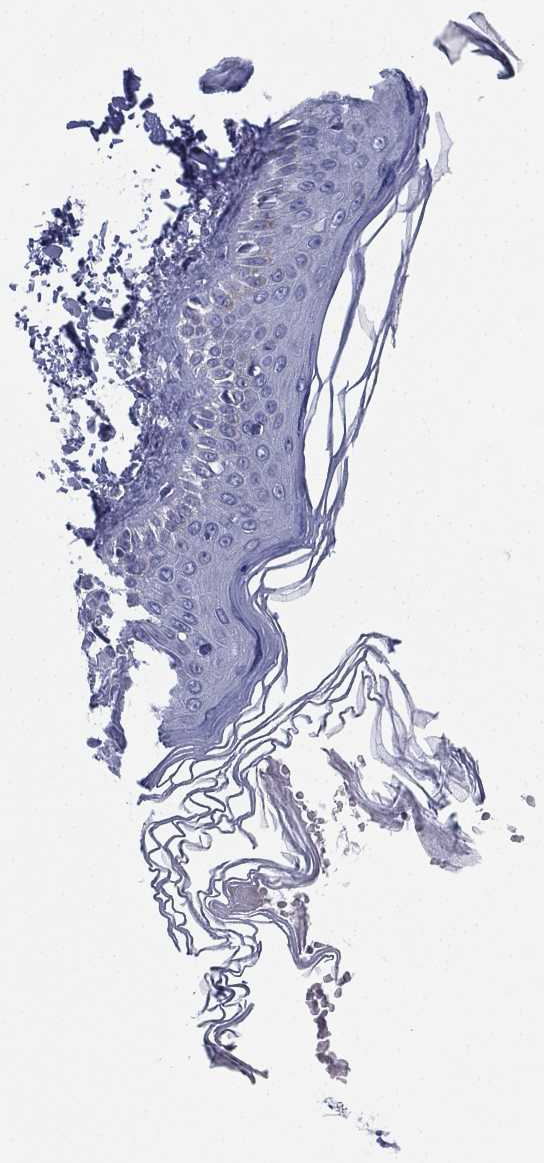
{"staining": {"intensity": "negative", "quantity": "none", "location": "none"}, "tissue": "melanoma", "cell_type": "Tumor cells", "image_type": "cancer", "snomed": [{"axis": "morphology", "description": "Malignant melanoma, NOS"}, {"axis": "topography", "description": "Skin"}], "caption": "Tumor cells show no significant protein expression in malignant melanoma. (DAB immunohistochemistry (IHC), high magnification).", "gene": "MLF1", "patient": {"sex": "female", "age": 73}}